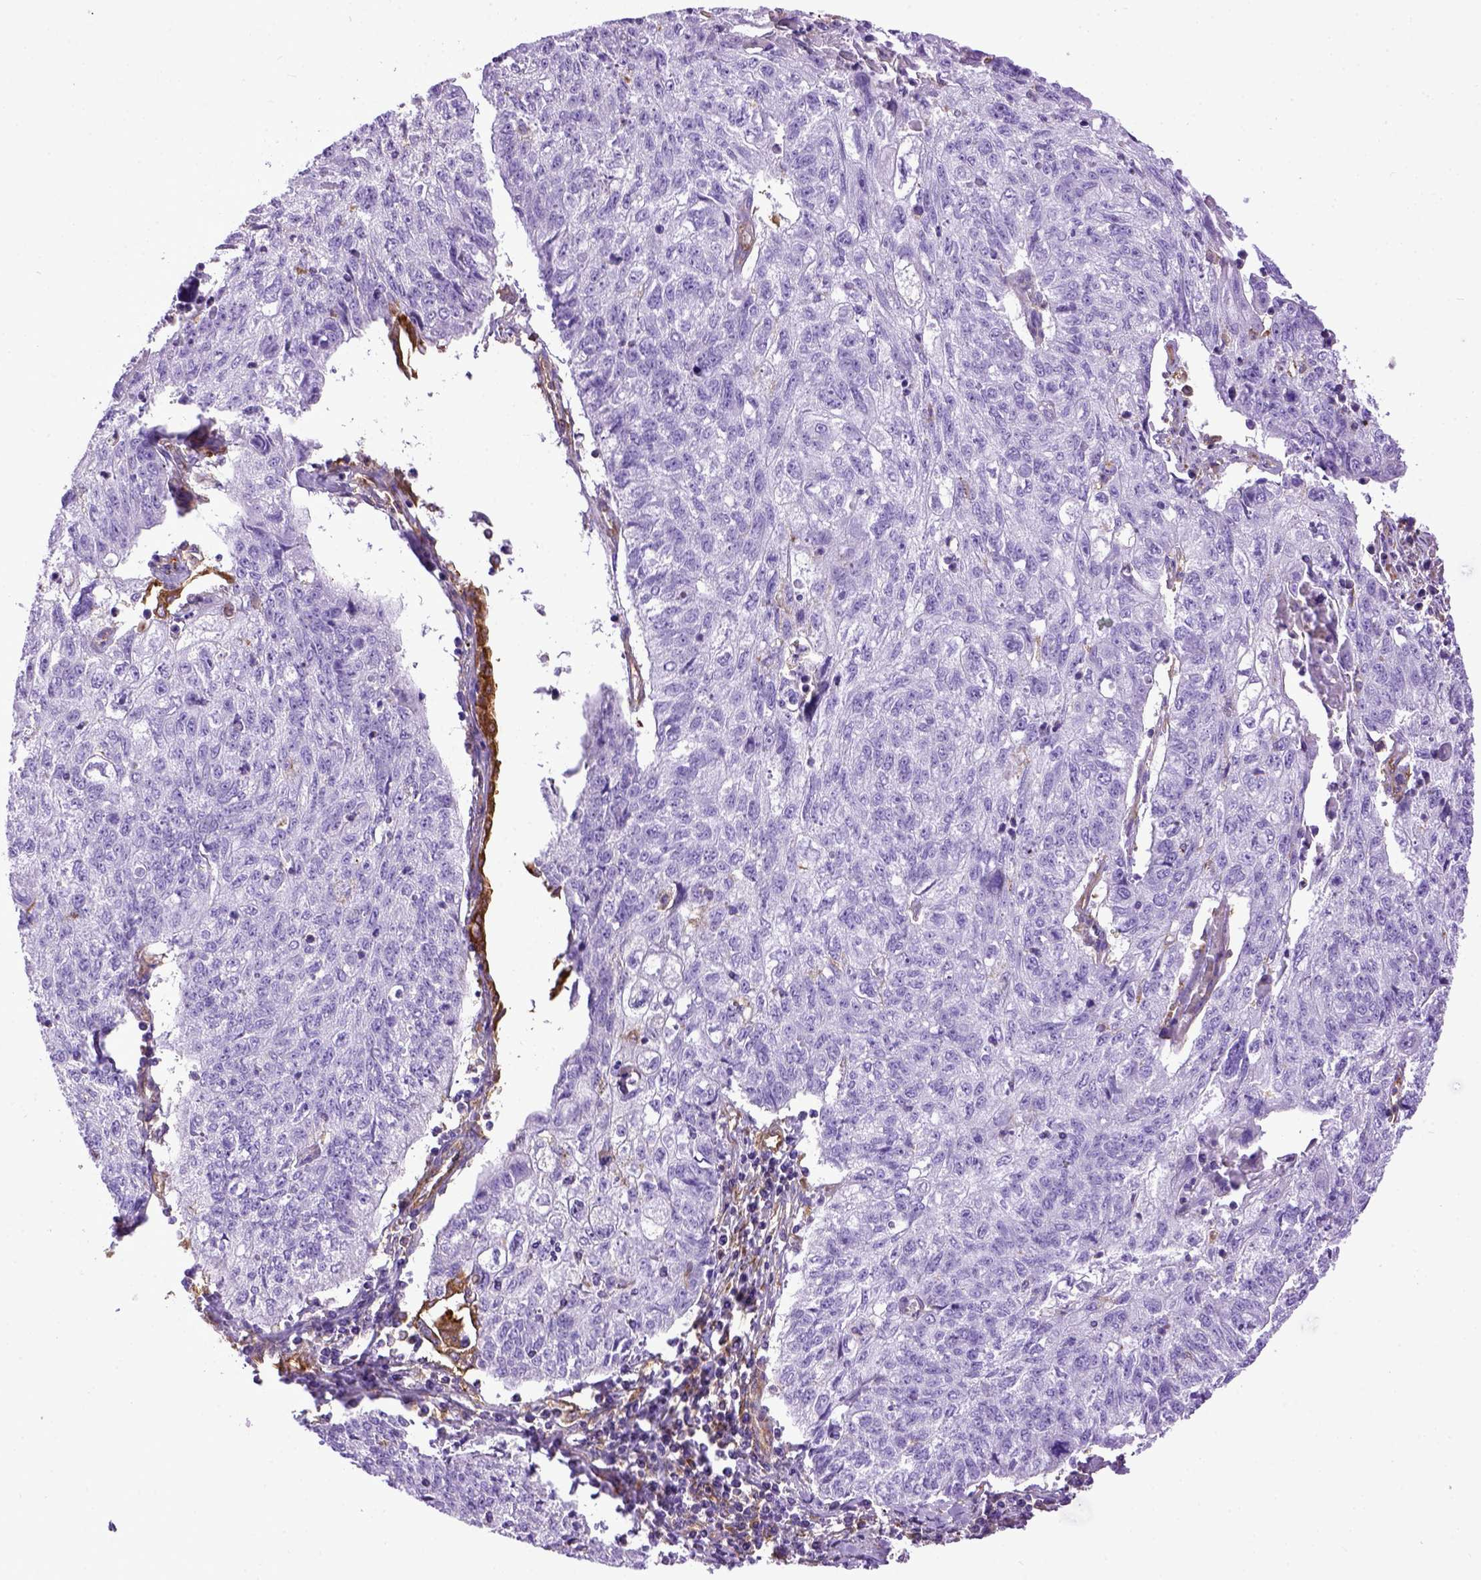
{"staining": {"intensity": "negative", "quantity": "none", "location": "none"}, "tissue": "lung cancer", "cell_type": "Tumor cells", "image_type": "cancer", "snomed": [{"axis": "morphology", "description": "Normal morphology"}, {"axis": "morphology", "description": "Aneuploidy"}, {"axis": "morphology", "description": "Squamous cell carcinoma, NOS"}, {"axis": "topography", "description": "Lymph node"}, {"axis": "topography", "description": "Lung"}], "caption": "This is an immunohistochemistry photomicrograph of lung cancer. There is no positivity in tumor cells.", "gene": "MVP", "patient": {"sex": "female", "age": 76}}